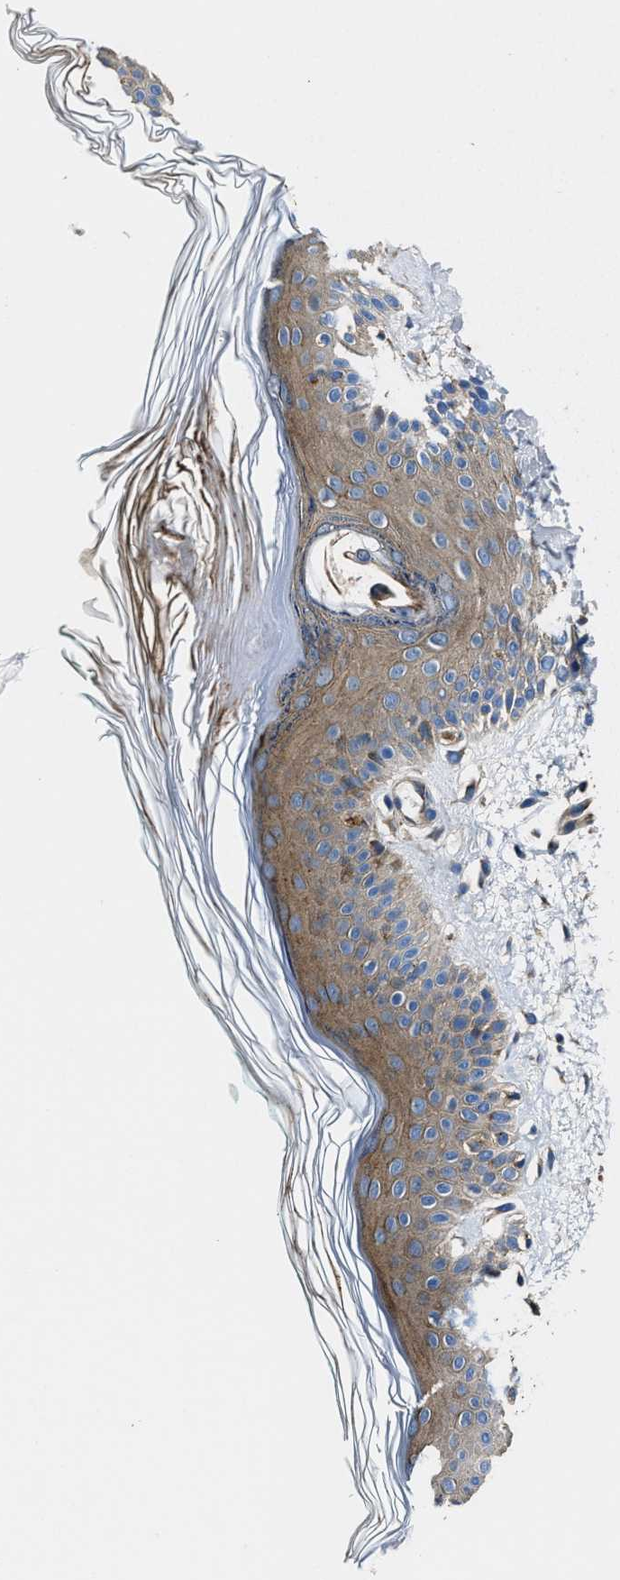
{"staining": {"intensity": "weak", "quantity": ">75%", "location": "cytoplasmic/membranous"}, "tissue": "skin", "cell_type": "Fibroblasts", "image_type": "normal", "snomed": [{"axis": "morphology", "description": "Normal tissue, NOS"}, {"axis": "morphology", "description": "Malignant melanoma, NOS"}, {"axis": "topography", "description": "Skin"}], "caption": "Protein analysis of unremarkable skin demonstrates weak cytoplasmic/membranous positivity in about >75% of fibroblasts.", "gene": "PTAR1", "patient": {"sex": "male", "age": 83}}